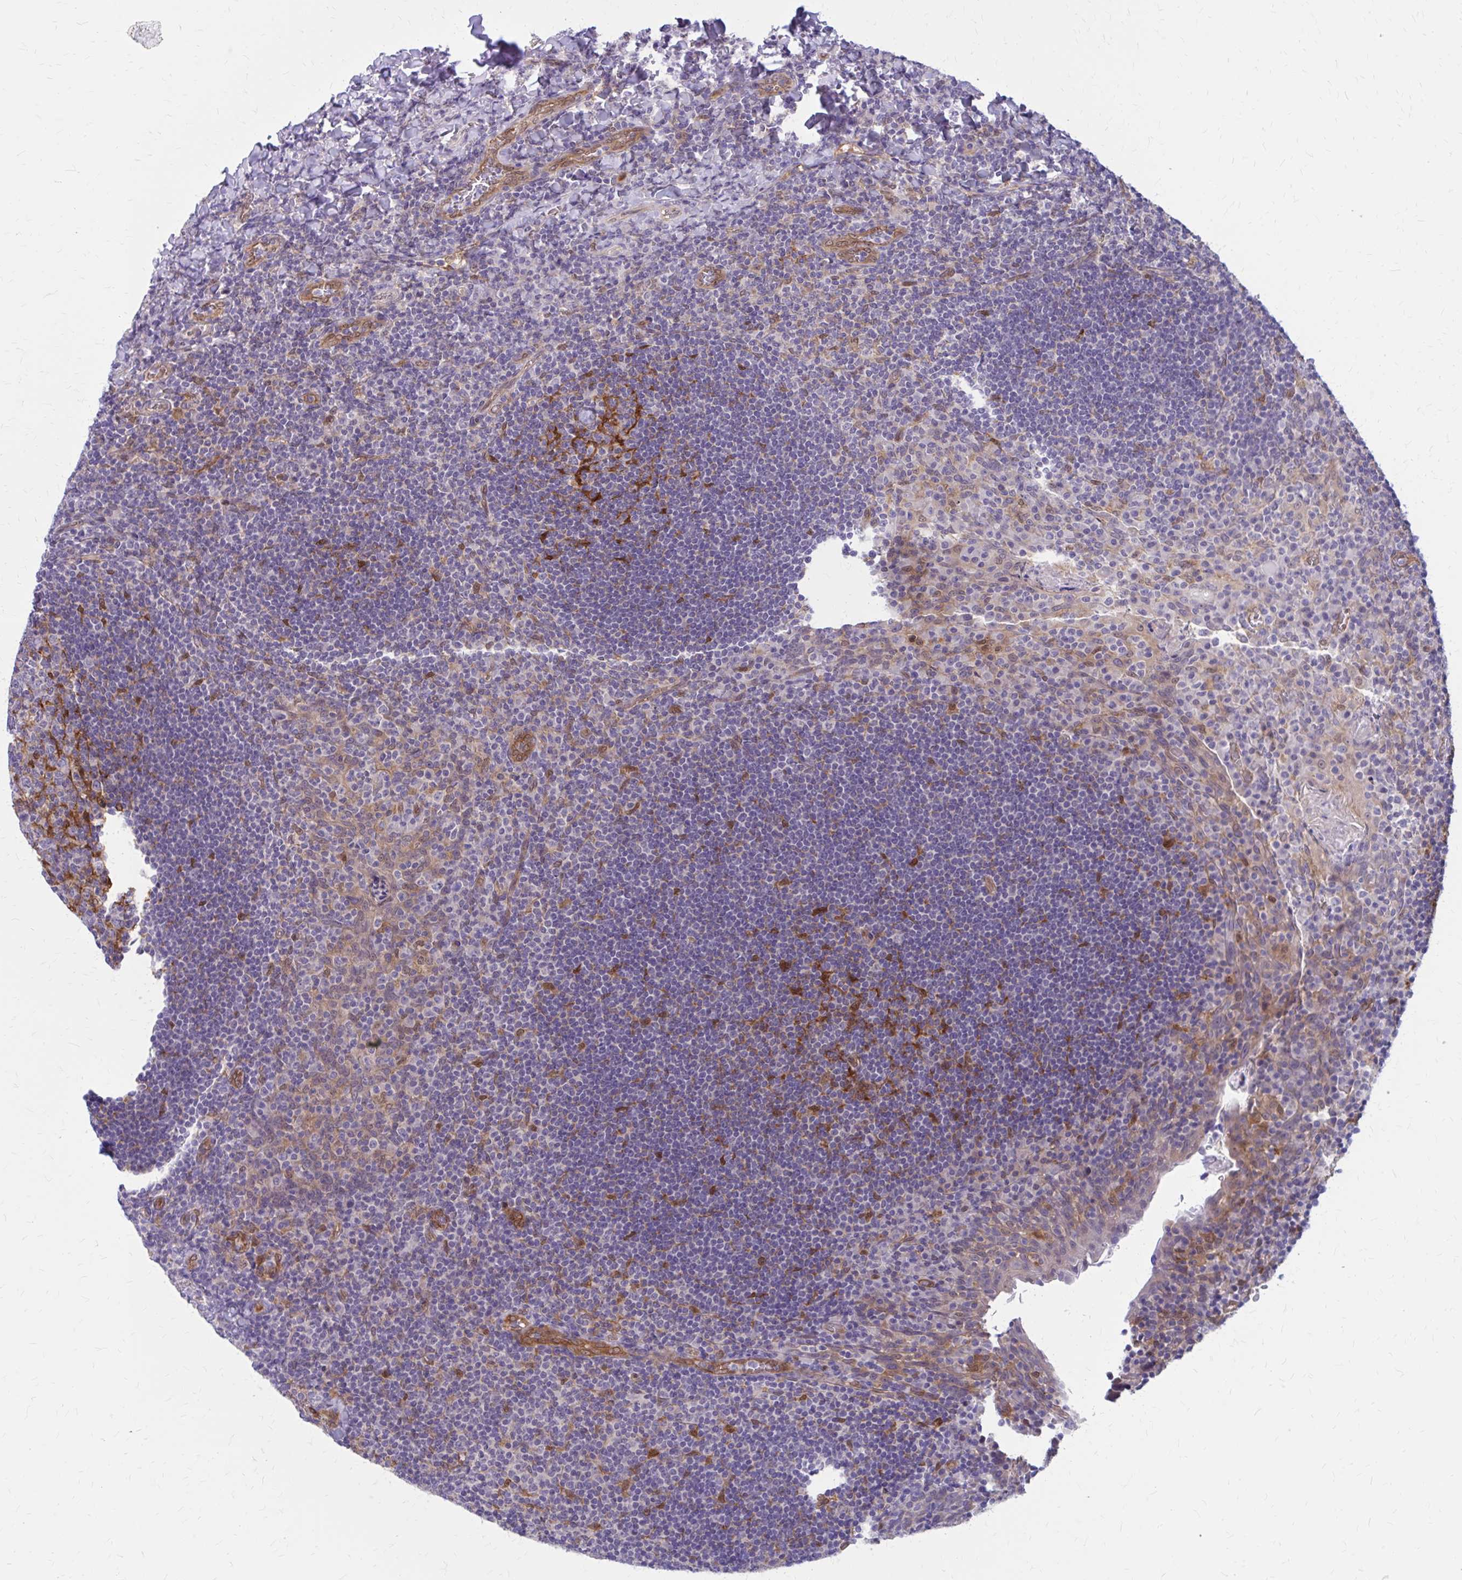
{"staining": {"intensity": "strong", "quantity": "<25%", "location": "cytoplasmic/membranous"}, "tissue": "tonsil", "cell_type": "Germinal center cells", "image_type": "normal", "snomed": [{"axis": "morphology", "description": "Normal tissue, NOS"}, {"axis": "topography", "description": "Tonsil"}], "caption": "Immunohistochemistry (IHC) histopathology image of unremarkable human tonsil stained for a protein (brown), which exhibits medium levels of strong cytoplasmic/membranous positivity in about <25% of germinal center cells.", "gene": "CLIC2", "patient": {"sex": "male", "age": 17}}